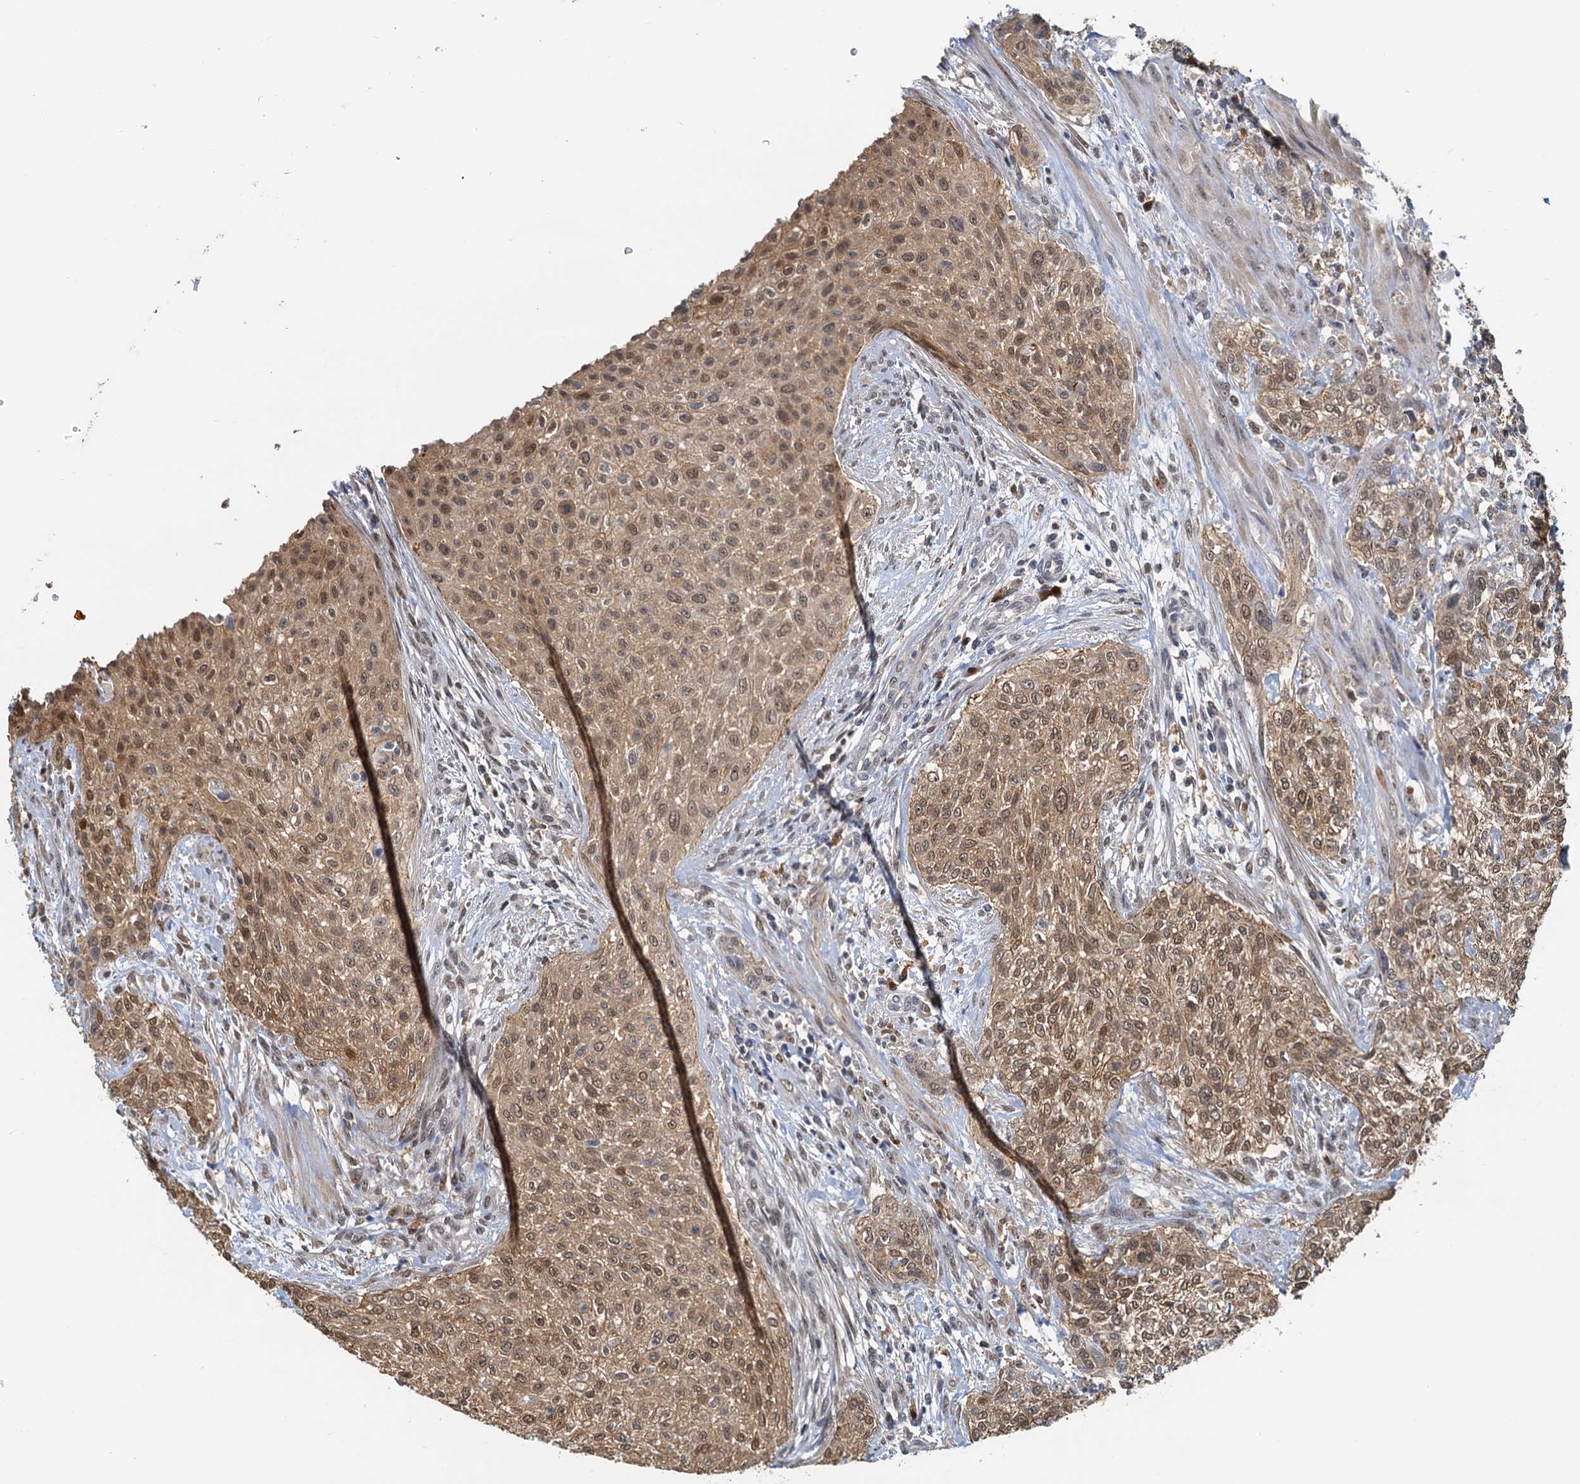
{"staining": {"intensity": "moderate", "quantity": ">75%", "location": "cytoplasmic/membranous,nuclear"}, "tissue": "urothelial cancer", "cell_type": "Tumor cells", "image_type": "cancer", "snomed": [{"axis": "morphology", "description": "Normal tissue, NOS"}, {"axis": "morphology", "description": "Urothelial carcinoma, NOS"}, {"axis": "topography", "description": "Urinary bladder"}, {"axis": "topography", "description": "Peripheral nerve tissue"}], "caption": "Transitional cell carcinoma was stained to show a protein in brown. There is medium levels of moderate cytoplasmic/membranous and nuclear expression in approximately >75% of tumor cells. (DAB (3,3'-diaminobenzidine) IHC, brown staining for protein, blue staining for nuclei).", "gene": "SPINDOC", "patient": {"sex": "male", "age": 35}}